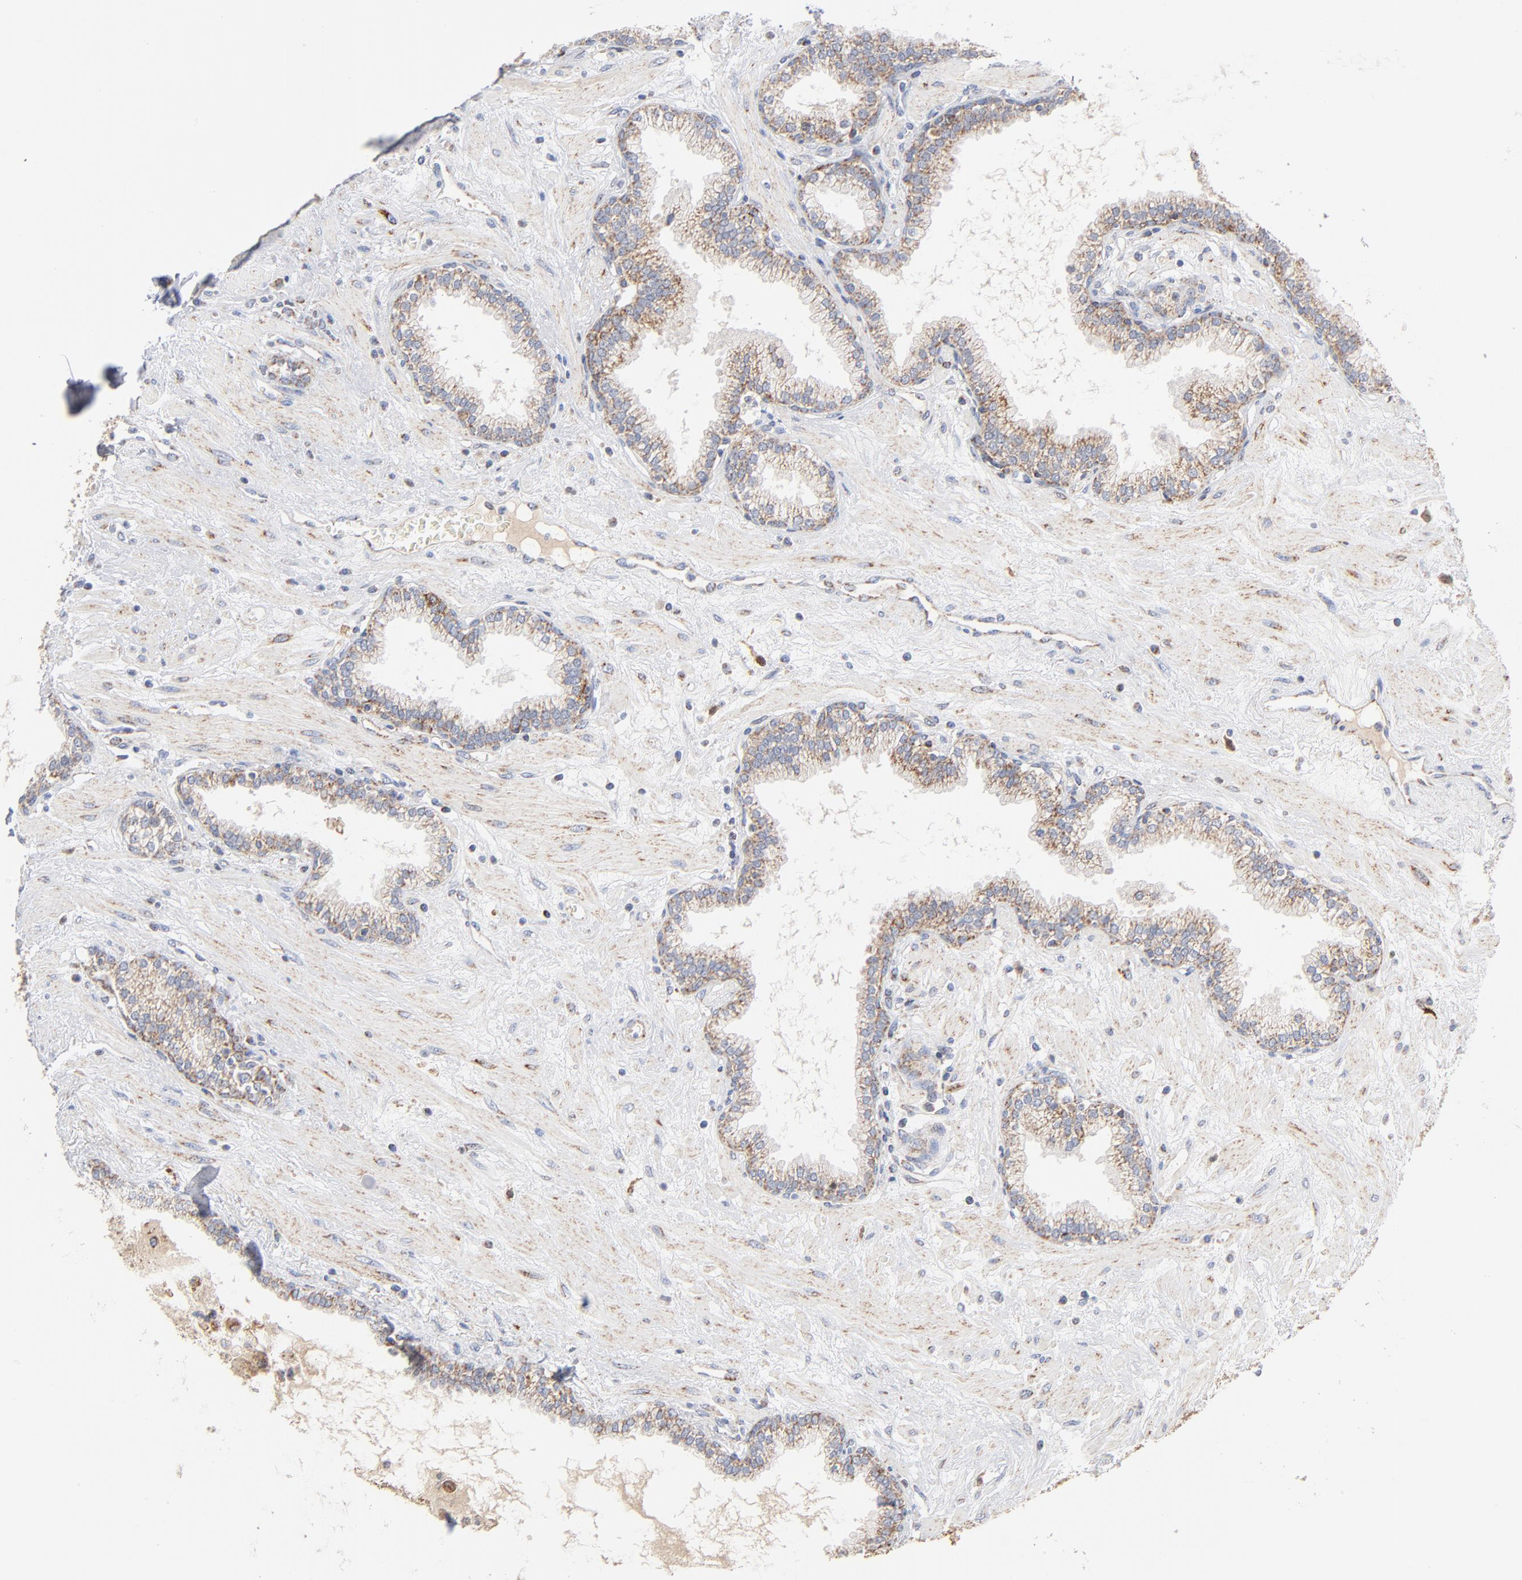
{"staining": {"intensity": "moderate", "quantity": ">75%", "location": "cytoplasmic/membranous"}, "tissue": "prostate", "cell_type": "Glandular cells", "image_type": "normal", "snomed": [{"axis": "morphology", "description": "Normal tissue, NOS"}, {"axis": "topography", "description": "Prostate"}], "caption": "Immunohistochemical staining of unremarkable human prostate exhibits >75% levels of moderate cytoplasmic/membranous protein expression in approximately >75% of glandular cells. (IHC, brightfield microscopy, high magnification).", "gene": "DIABLO", "patient": {"sex": "male", "age": 64}}